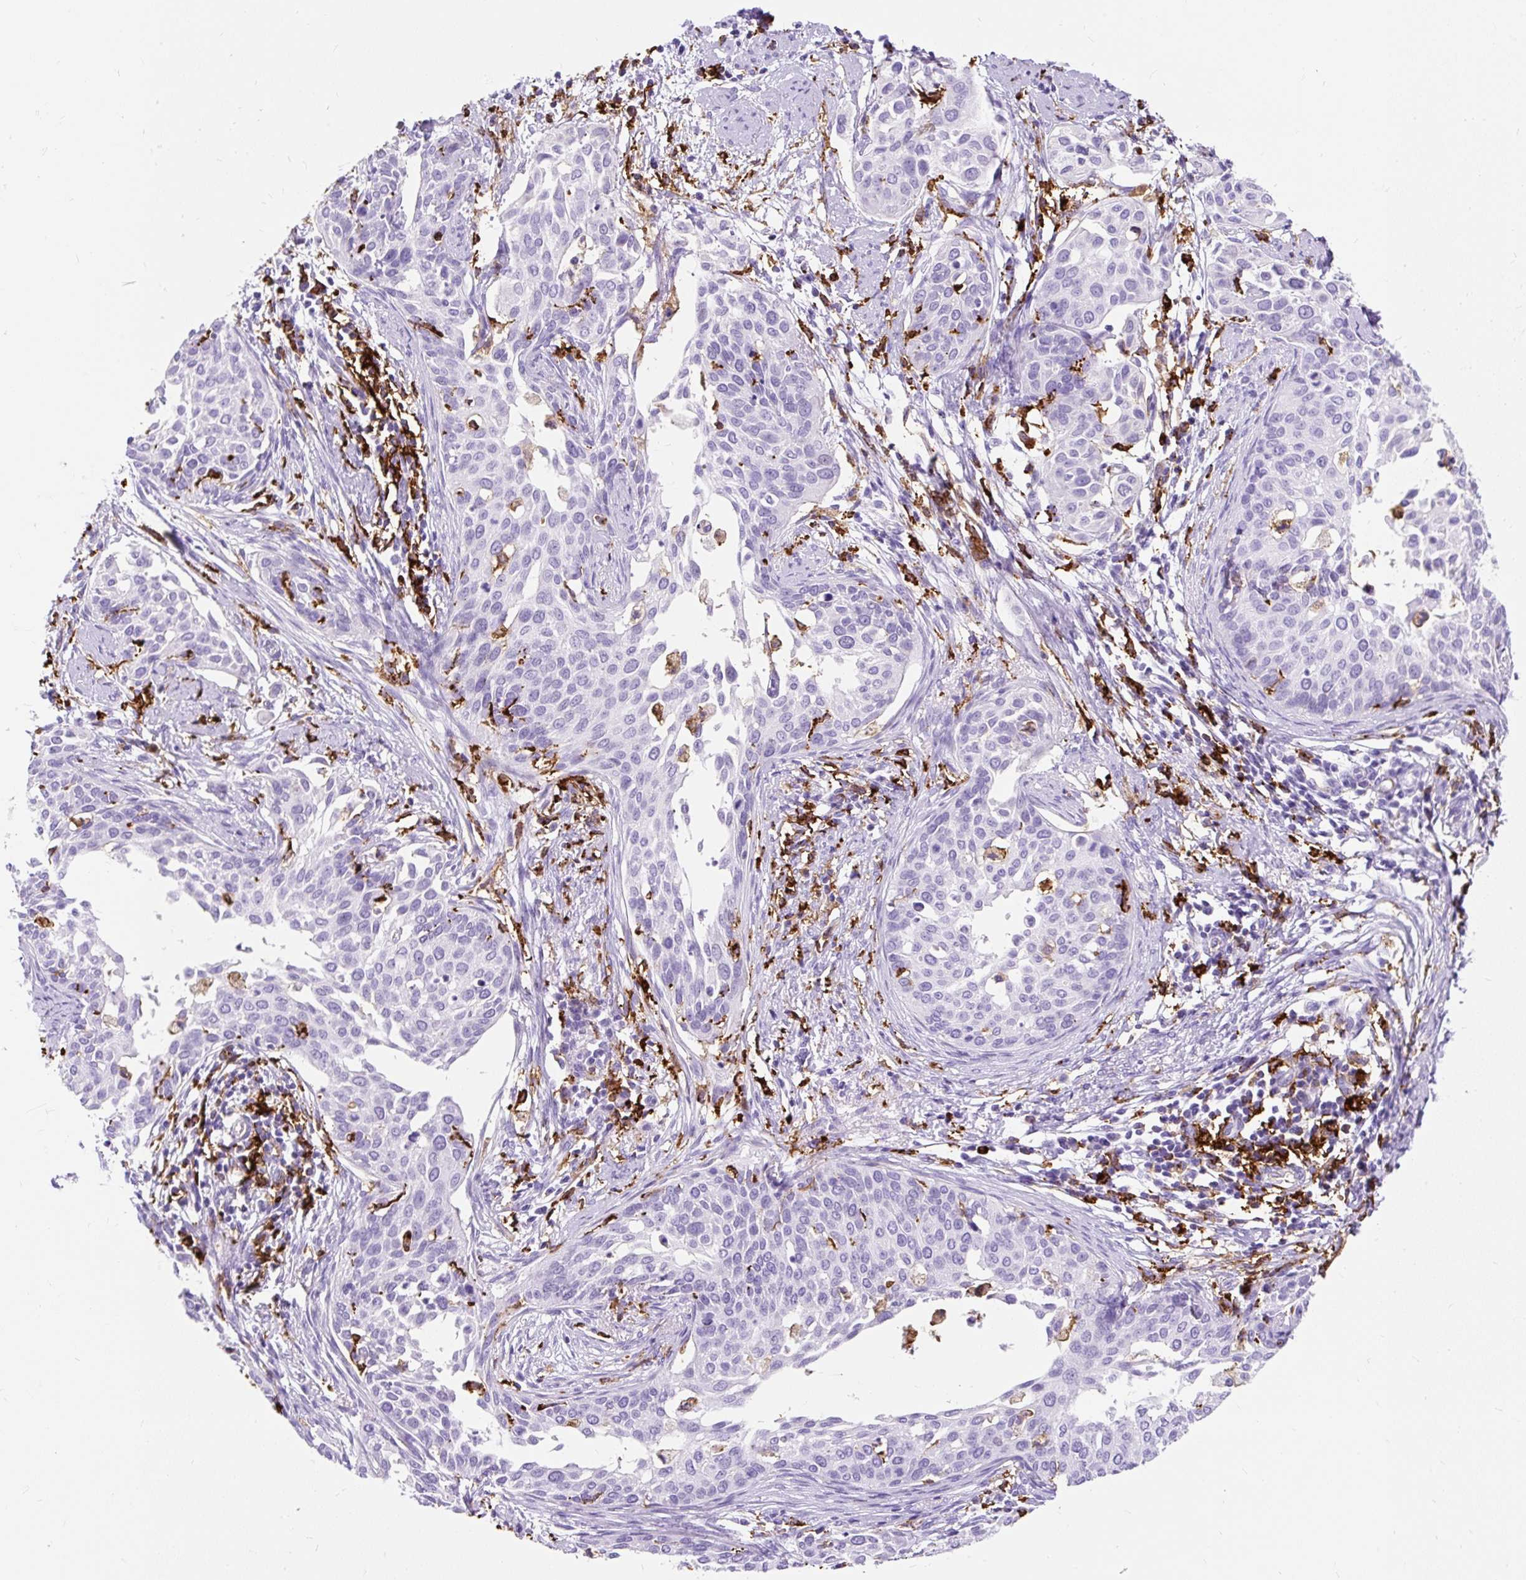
{"staining": {"intensity": "negative", "quantity": "none", "location": "none"}, "tissue": "cervical cancer", "cell_type": "Tumor cells", "image_type": "cancer", "snomed": [{"axis": "morphology", "description": "Squamous cell carcinoma, NOS"}, {"axis": "topography", "description": "Cervix"}], "caption": "Cervical cancer was stained to show a protein in brown. There is no significant expression in tumor cells.", "gene": "HLA-DRA", "patient": {"sex": "female", "age": 44}}